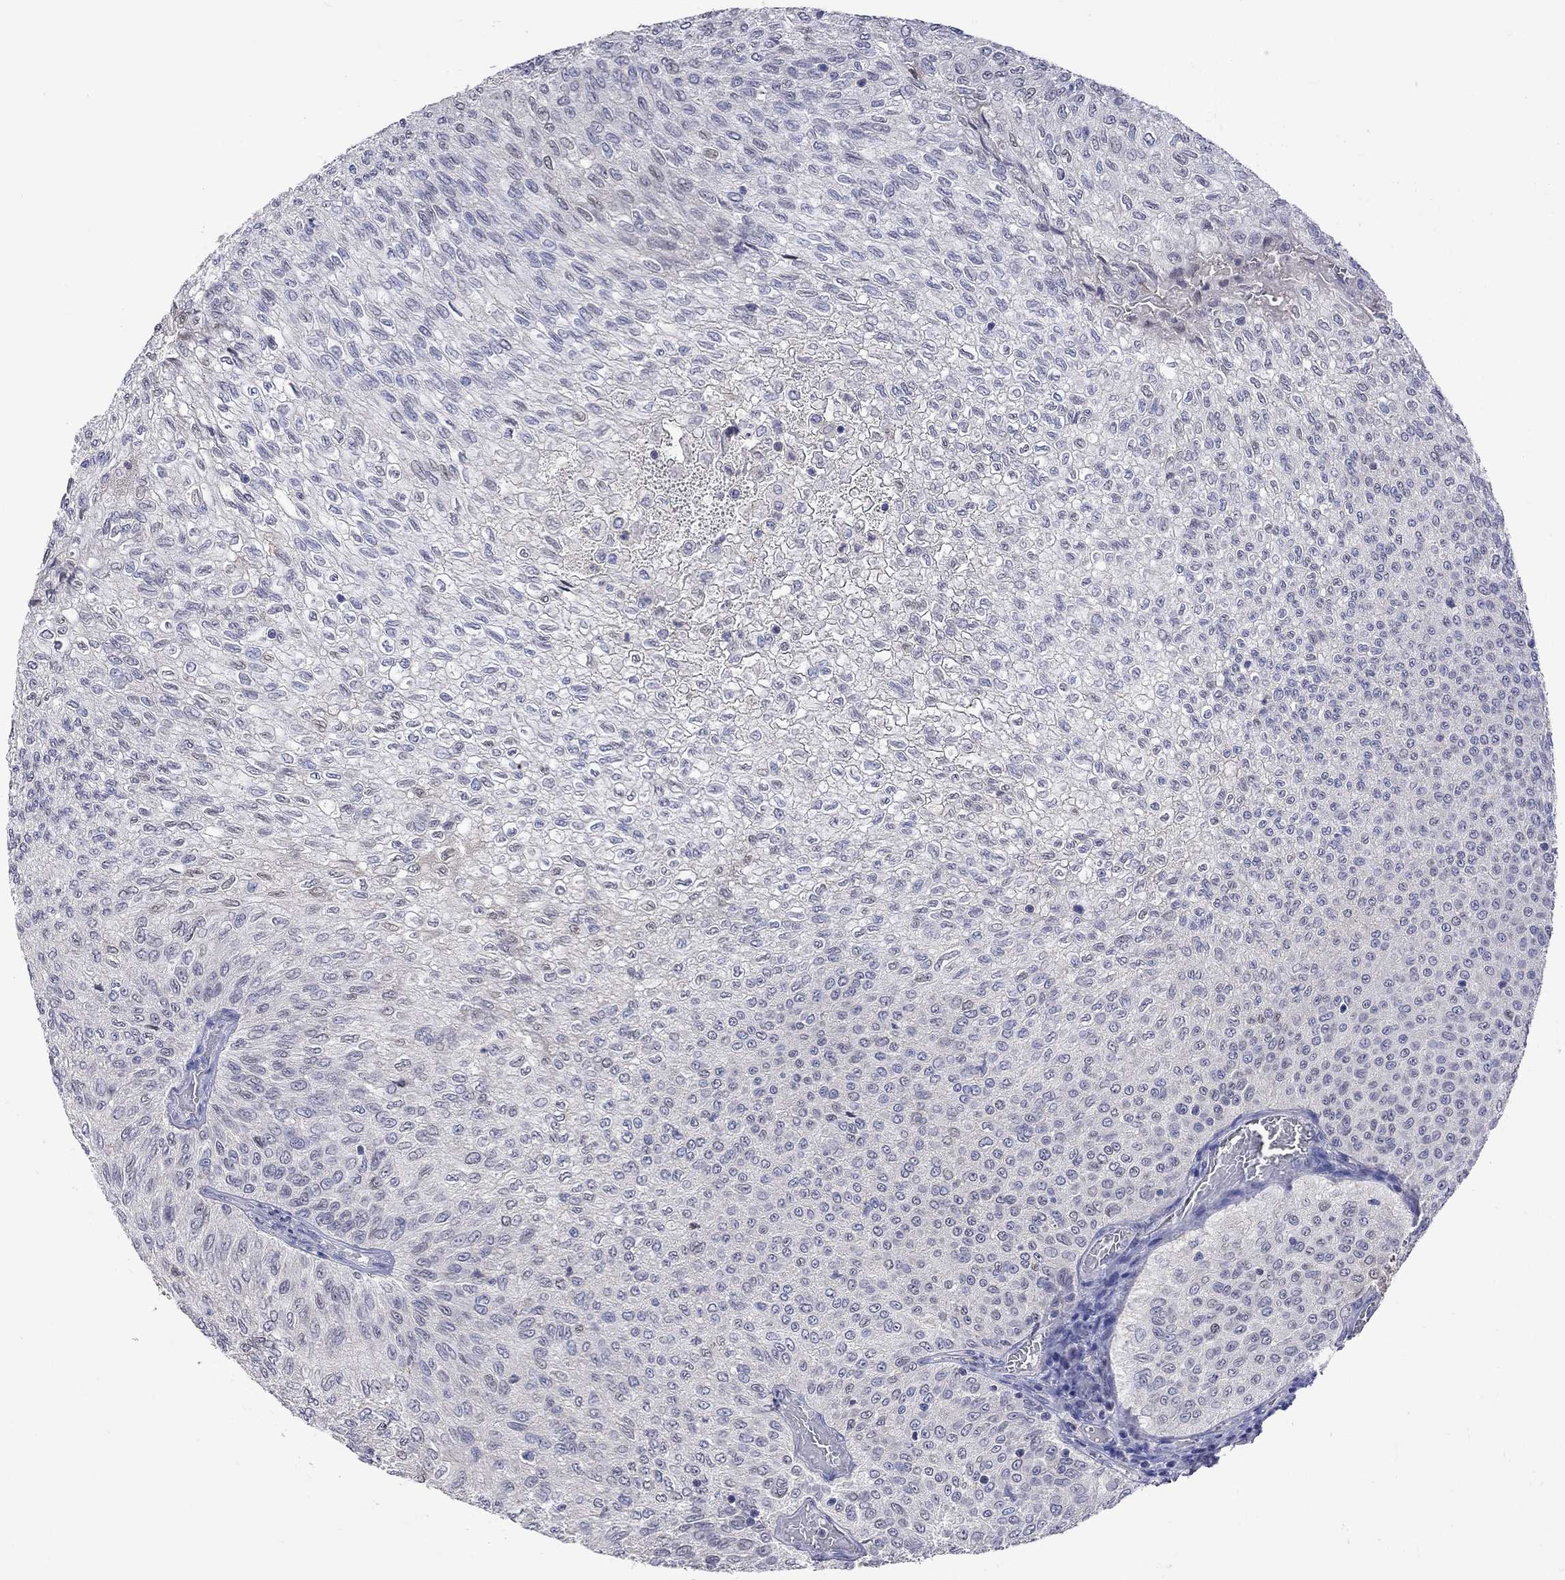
{"staining": {"intensity": "negative", "quantity": "none", "location": "none"}, "tissue": "urothelial cancer", "cell_type": "Tumor cells", "image_type": "cancer", "snomed": [{"axis": "morphology", "description": "Urothelial carcinoma, Low grade"}, {"axis": "topography", "description": "Urinary bladder"}], "caption": "A histopathology image of urothelial cancer stained for a protein shows no brown staining in tumor cells.", "gene": "LRFN4", "patient": {"sex": "male", "age": 78}}